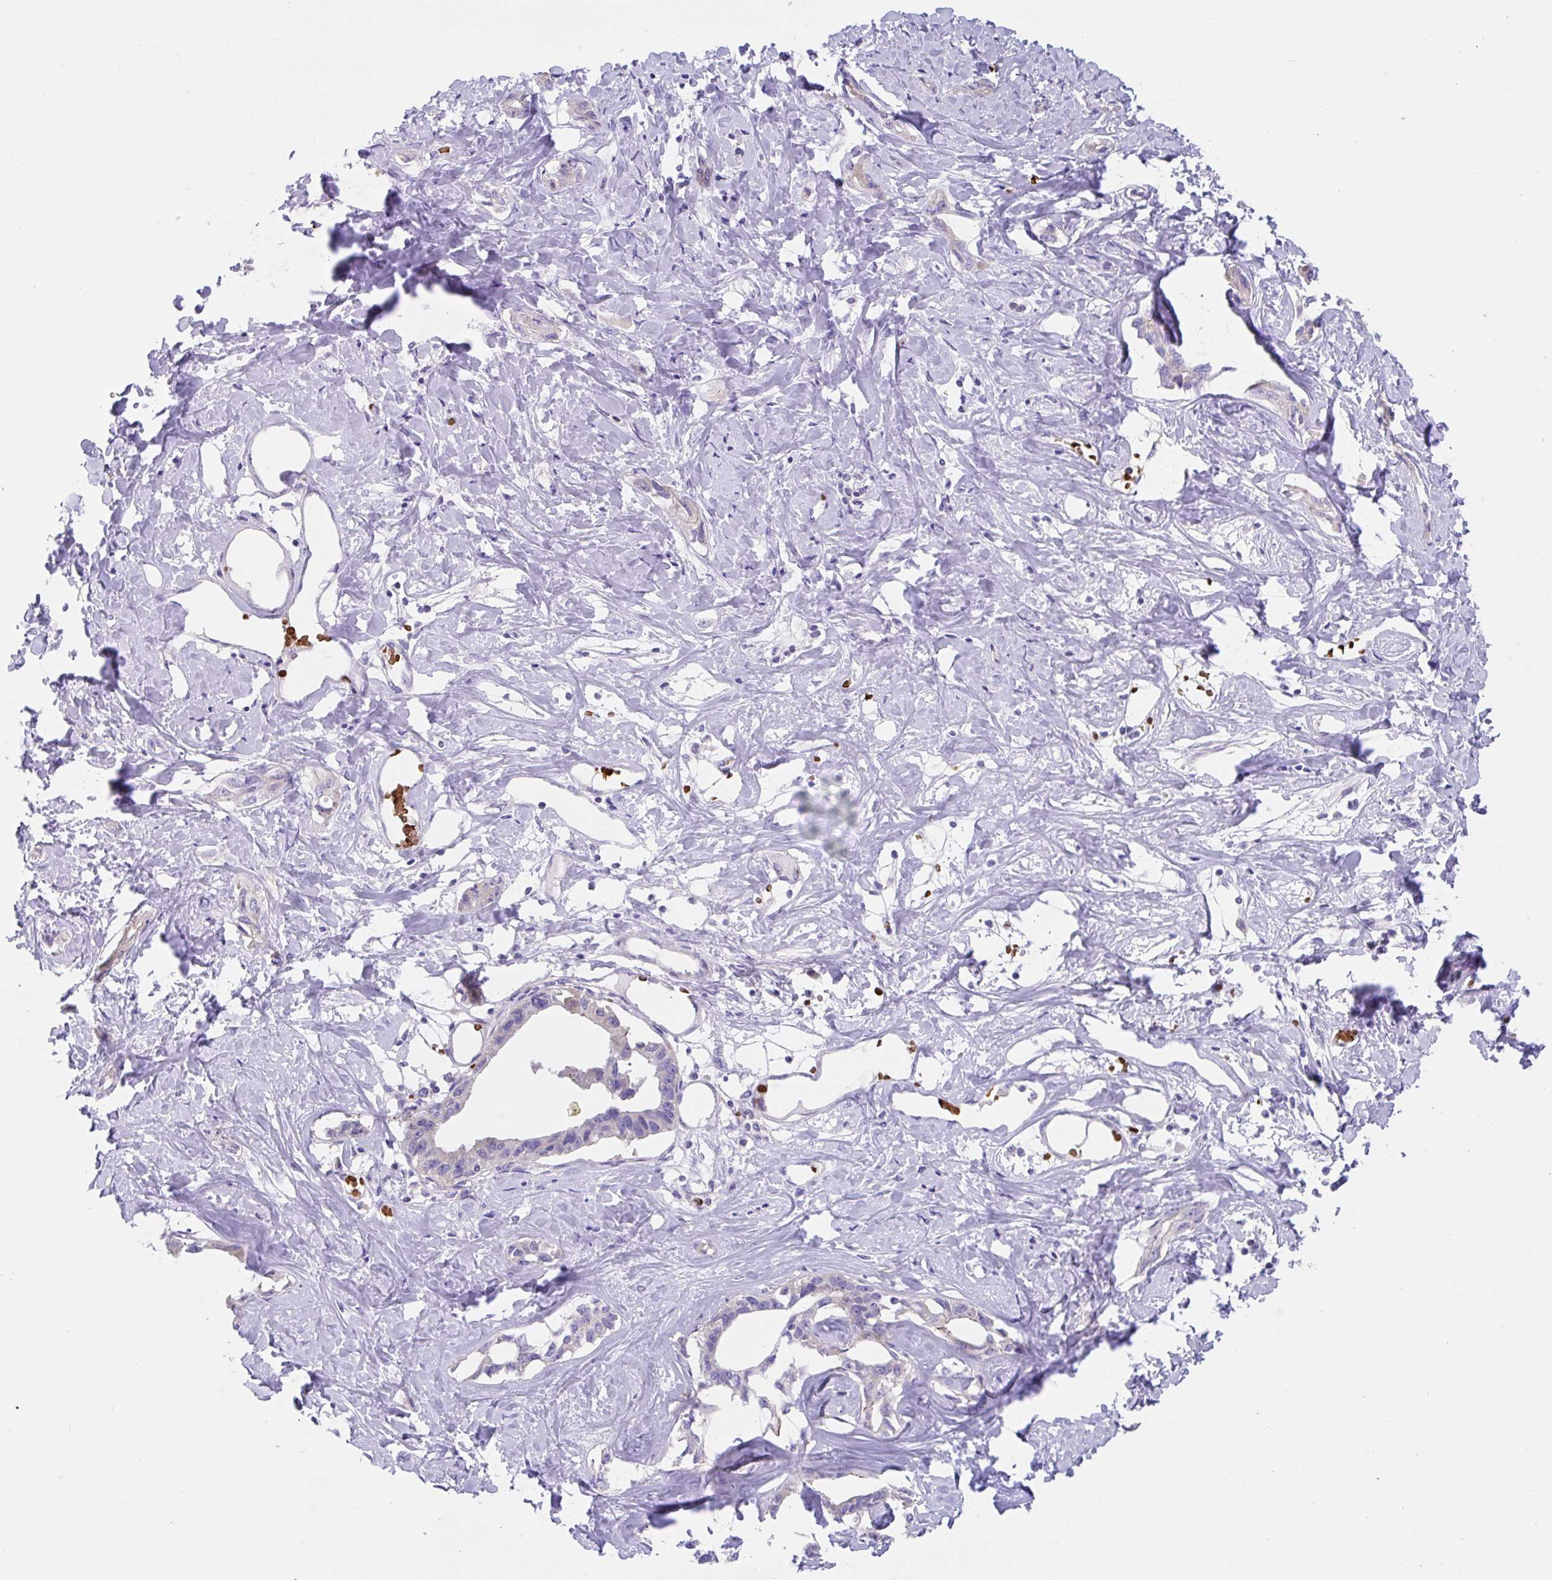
{"staining": {"intensity": "negative", "quantity": "none", "location": "none"}, "tissue": "liver cancer", "cell_type": "Tumor cells", "image_type": "cancer", "snomed": [{"axis": "morphology", "description": "Cholangiocarcinoma"}, {"axis": "topography", "description": "Liver"}], "caption": "Photomicrograph shows no protein staining in tumor cells of cholangiocarcinoma (liver) tissue.", "gene": "TTC30B", "patient": {"sex": "male", "age": 59}}